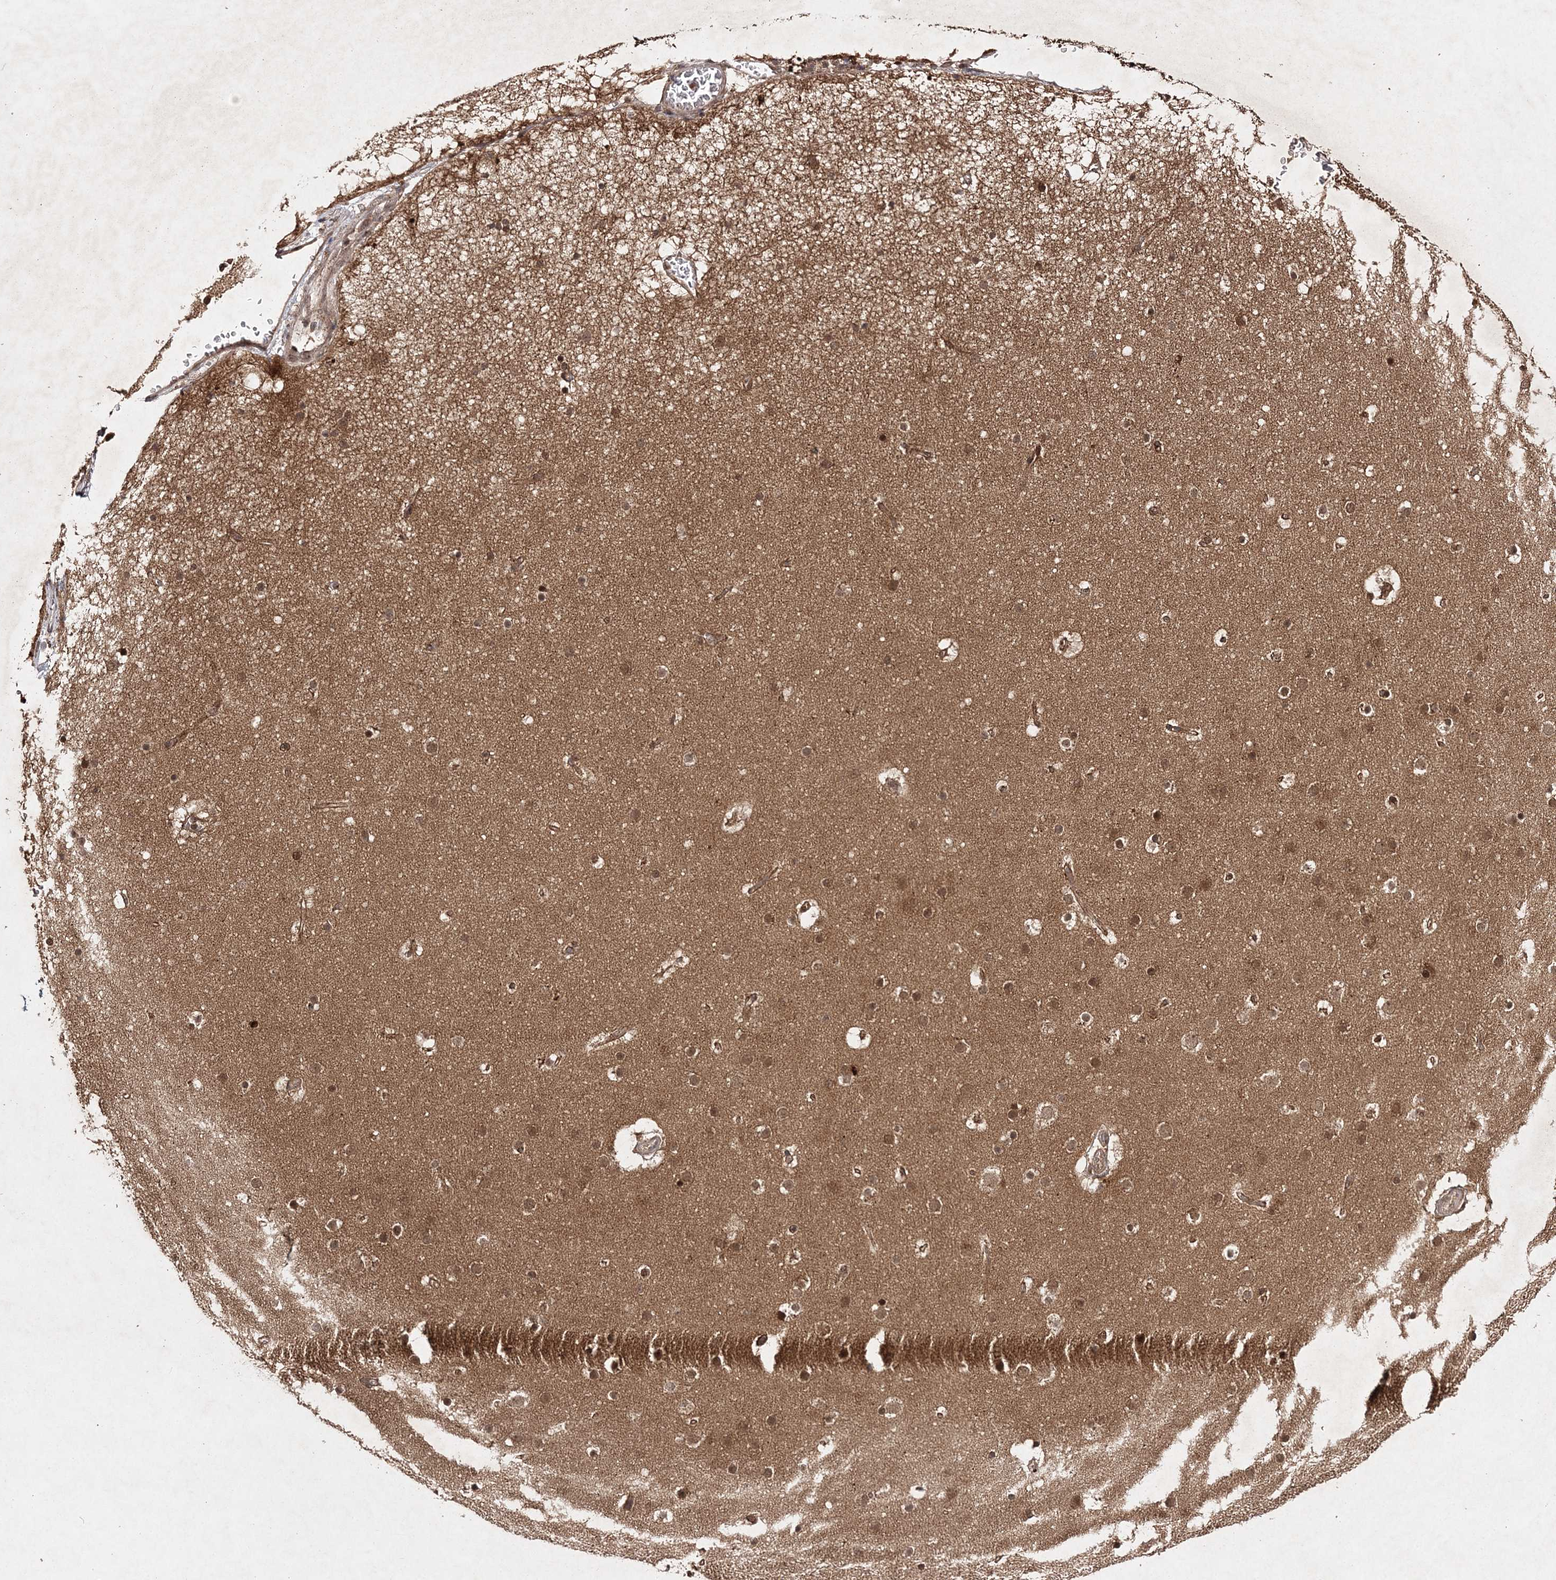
{"staining": {"intensity": "moderate", "quantity": ">75%", "location": "cytoplasmic/membranous"}, "tissue": "cerebral cortex", "cell_type": "Endothelial cells", "image_type": "normal", "snomed": [{"axis": "morphology", "description": "Normal tissue, NOS"}, {"axis": "topography", "description": "Cerebral cortex"}], "caption": "Human cerebral cortex stained with a brown dye displays moderate cytoplasmic/membranous positive staining in approximately >75% of endothelial cells.", "gene": "NIF3L1", "patient": {"sex": "male", "age": 57}}